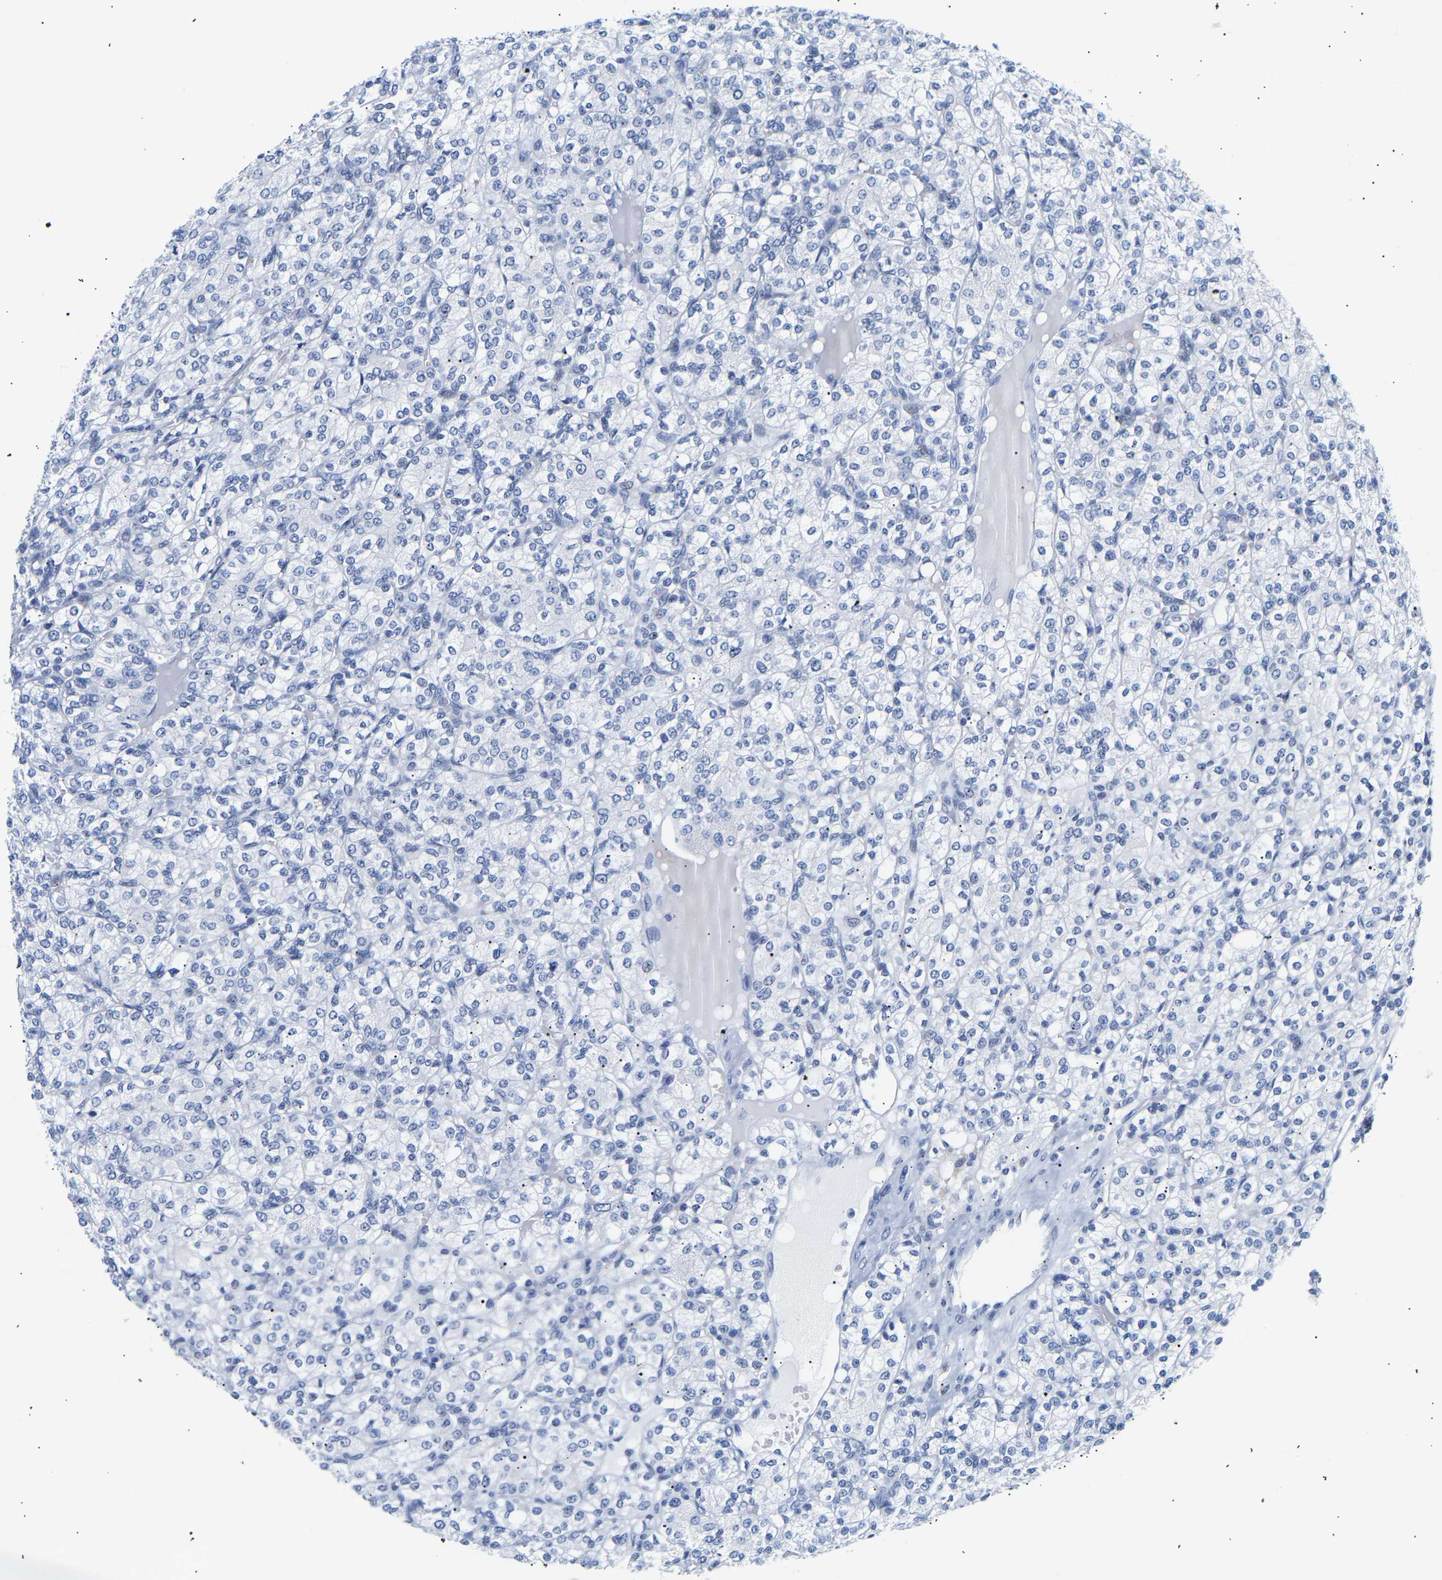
{"staining": {"intensity": "negative", "quantity": "none", "location": "none"}, "tissue": "renal cancer", "cell_type": "Tumor cells", "image_type": "cancer", "snomed": [{"axis": "morphology", "description": "Adenocarcinoma, NOS"}, {"axis": "topography", "description": "Kidney"}], "caption": "Immunohistochemical staining of human renal cancer (adenocarcinoma) displays no significant positivity in tumor cells. The staining was performed using DAB (3,3'-diaminobenzidine) to visualize the protein expression in brown, while the nuclei were stained in blue with hematoxylin (Magnification: 20x).", "gene": "SPINK2", "patient": {"sex": "male", "age": 77}}